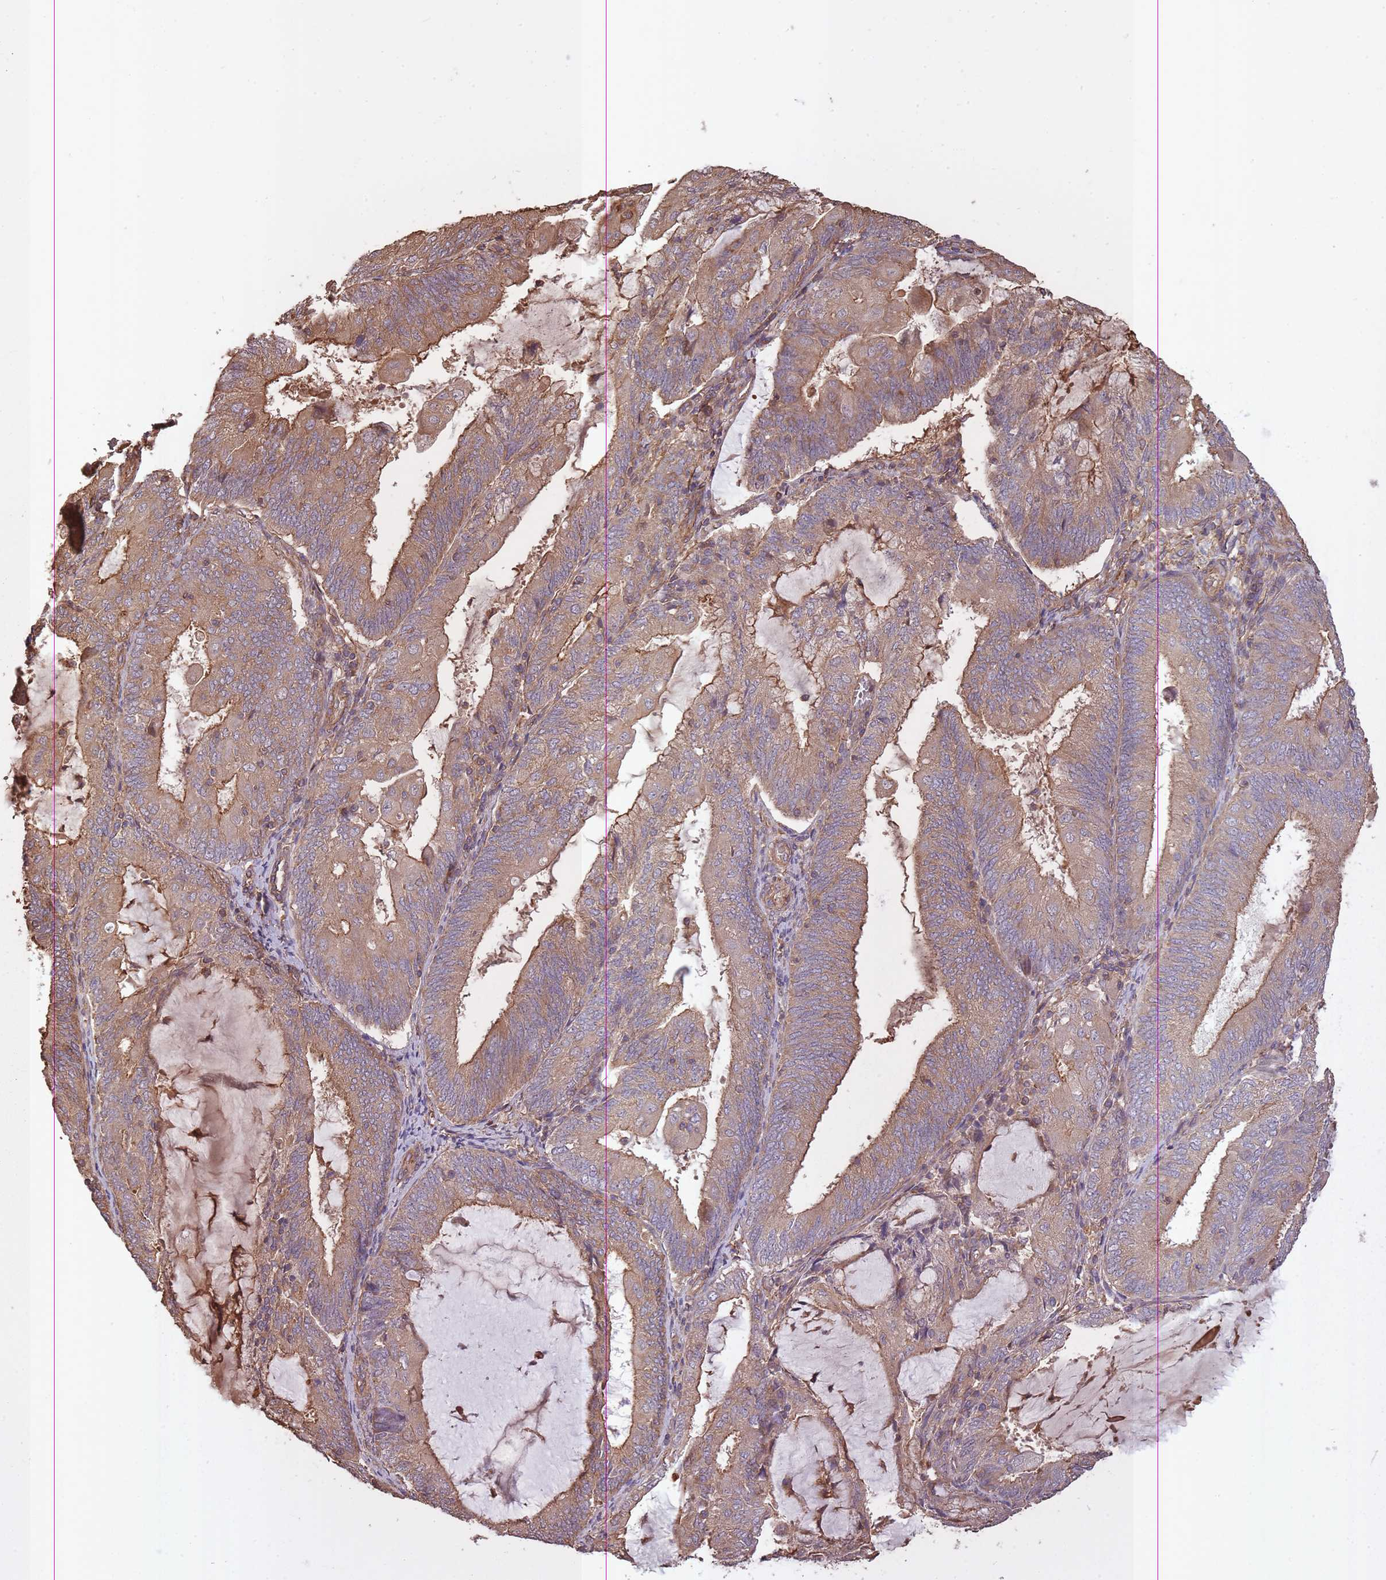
{"staining": {"intensity": "moderate", "quantity": ">75%", "location": "cytoplasmic/membranous"}, "tissue": "endometrial cancer", "cell_type": "Tumor cells", "image_type": "cancer", "snomed": [{"axis": "morphology", "description": "Adenocarcinoma, NOS"}, {"axis": "topography", "description": "Endometrium"}], "caption": "Protein positivity by immunohistochemistry reveals moderate cytoplasmic/membranous expression in about >75% of tumor cells in endometrial adenocarcinoma.", "gene": "ARMH3", "patient": {"sex": "female", "age": 81}}